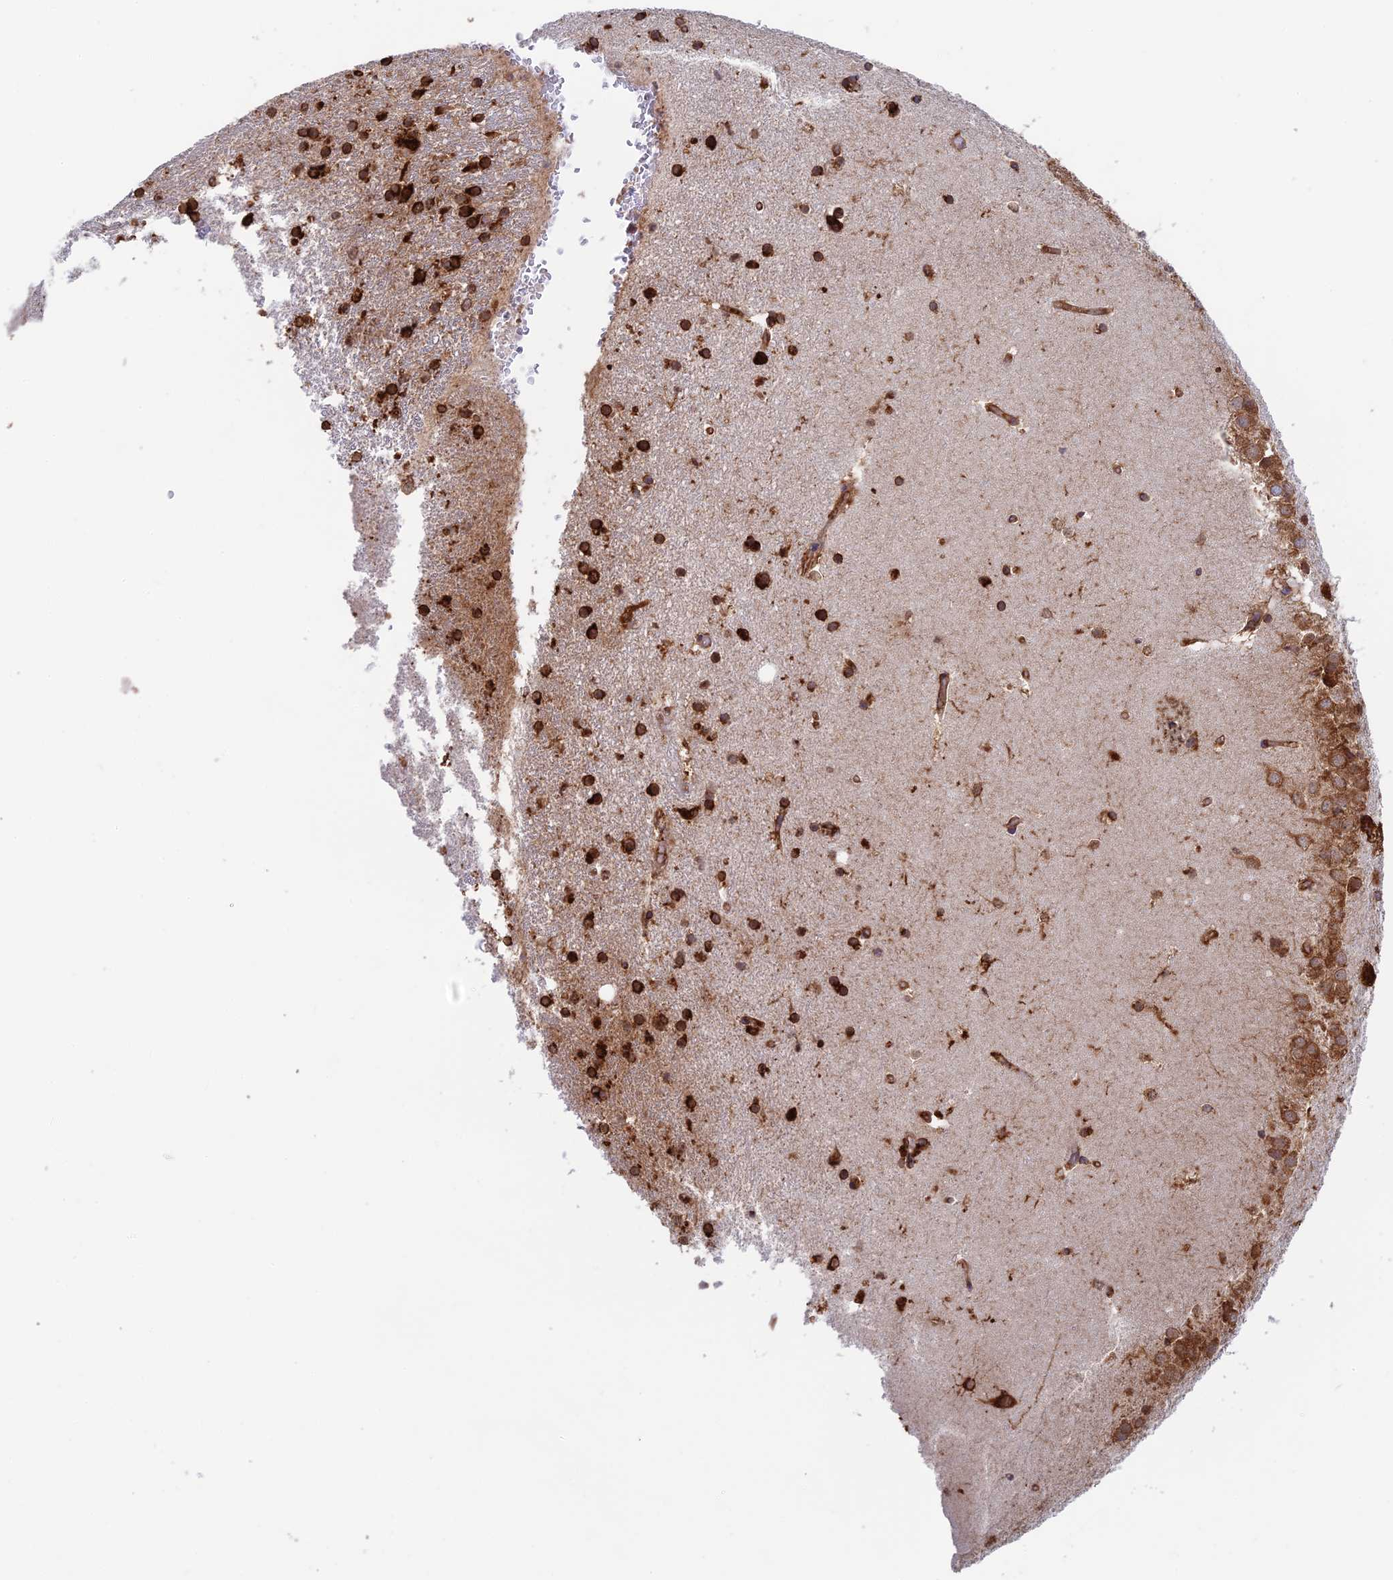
{"staining": {"intensity": "strong", "quantity": "25%-75%", "location": "cytoplasmic/membranous"}, "tissue": "hippocampus", "cell_type": "Glial cells", "image_type": "normal", "snomed": [{"axis": "morphology", "description": "Normal tissue, NOS"}, {"axis": "topography", "description": "Hippocampus"}], "caption": "Immunohistochemistry (IHC) photomicrograph of normal human hippocampus stained for a protein (brown), which shows high levels of strong cytoplasmic/membranous staining in about 25%-75% of glial cells.", "gene": "CCDC69", "patient": {"sex": "female", "age": 52}}